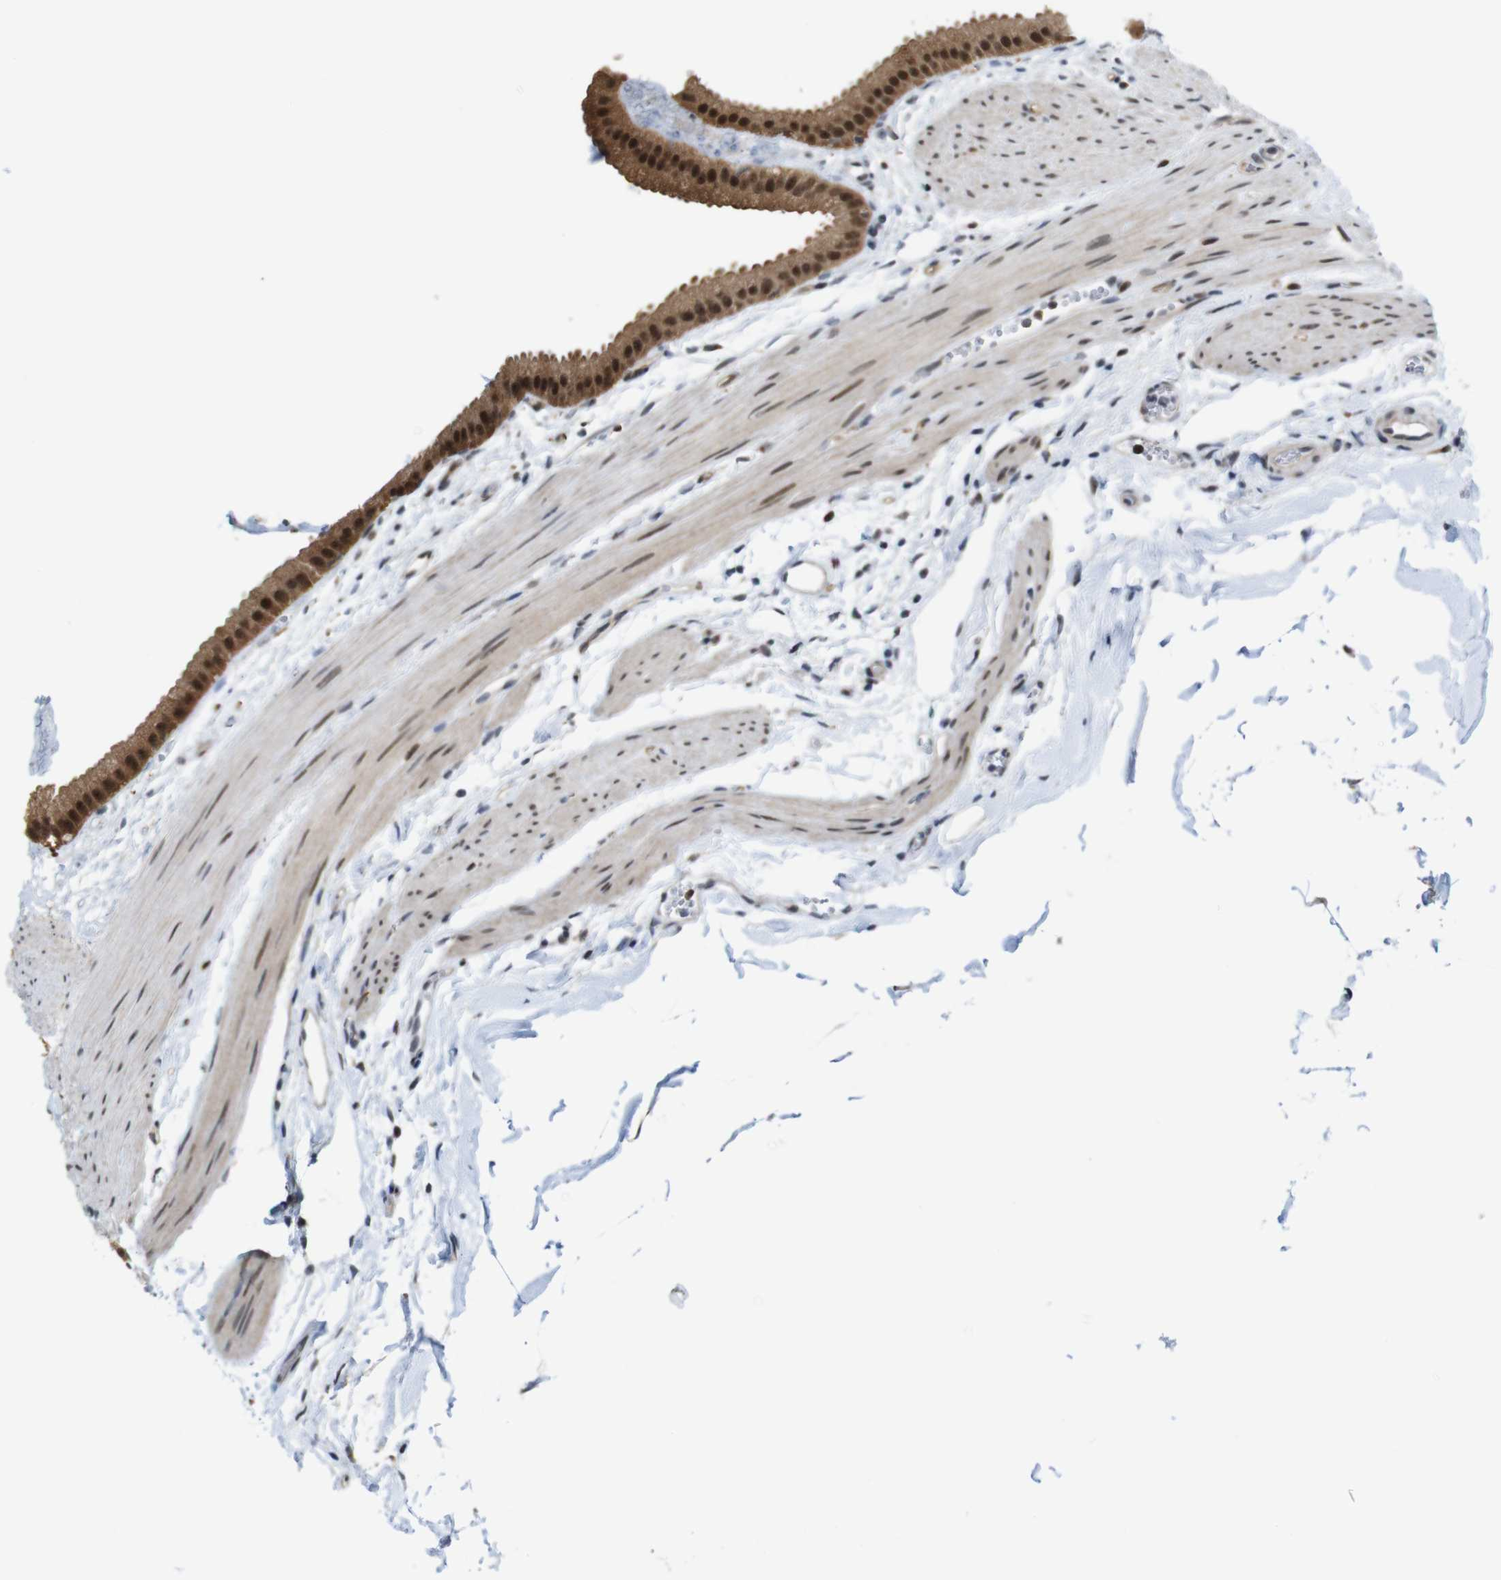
{"staining": {"intensity": "strong", "quantity": ">75%", "location": "cytoplasmic/membranous,nuclear"}, "tissue": "gallbladder", "cell_type": "Glandular cells", "image_type": "normal", "snomed": [{"axis": "morphology", "description": "Normal tissue, NOS"}, {"axis": "topography", "description": "Gallbladder"}], "caption": "The image displays a brown stain indicating the presence of a protein in the cytoplasmic/membranous,nuclear of glandular cells in gallbladder. The protein is stained brown, and the nuclei are stained in blue (DAB IHC with brightfield microscopy, high magnification).", "gene": "PNMA8A", "patient": {"sex": "female", "age": 64}}